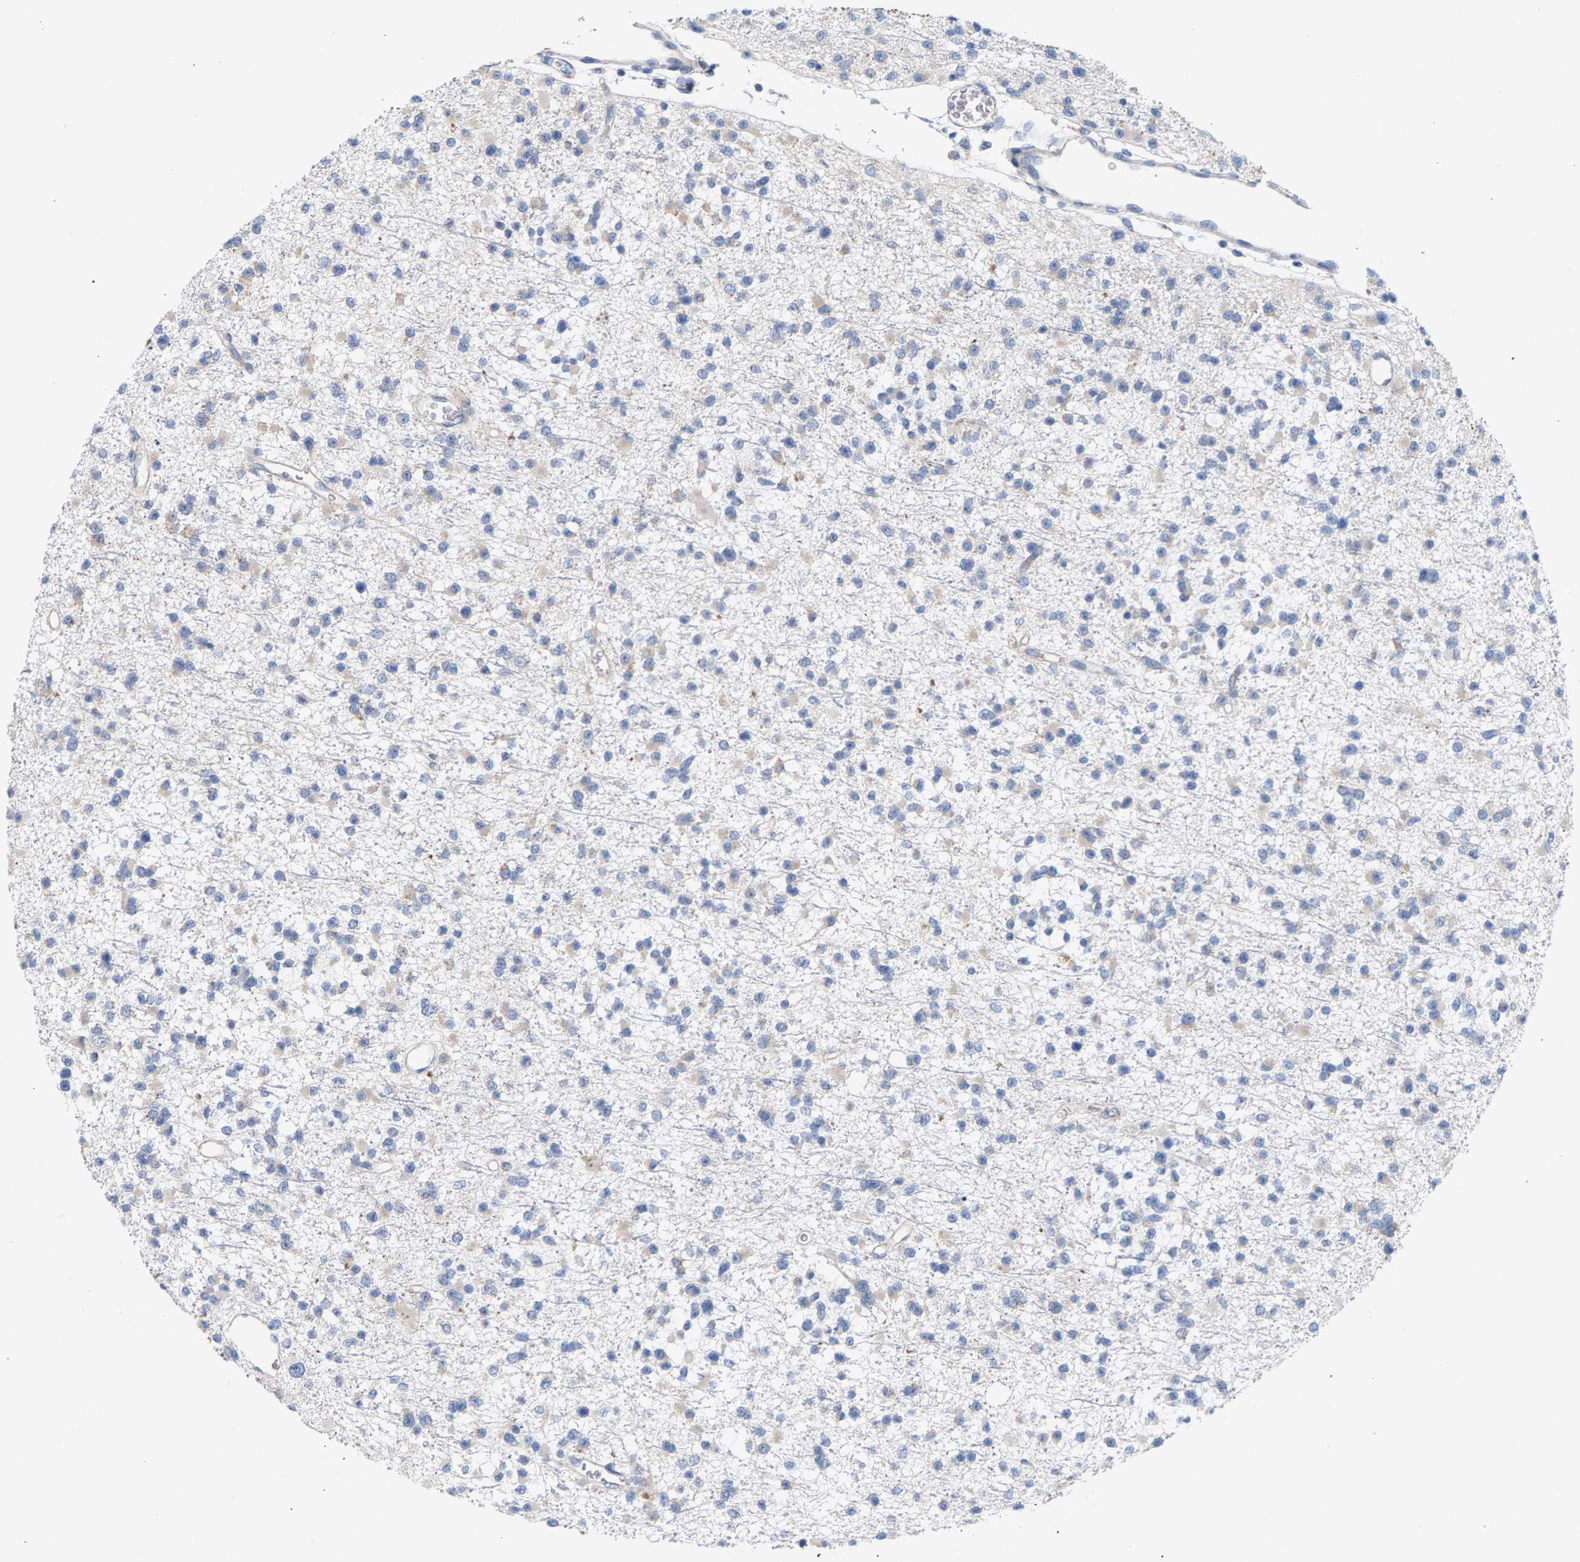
{"staining": {"intensity": "negative", "quantity": "none", "location": "none"}, "tissue": "glioma", "cell_type": "Tumor cells", "image_type": "cancer", "snomed": [{"axis": "morphology", "description": "Glioma, malignant, Low grade"}, {"axis": "topography", "description": "Brain"}], "caption": "Immunohistochemical staining of malignant low-grade glioma shows no significant expression in tumor cells.", "gene": "MAMDC2", "patient": {"sex": "female", "age": 22}}